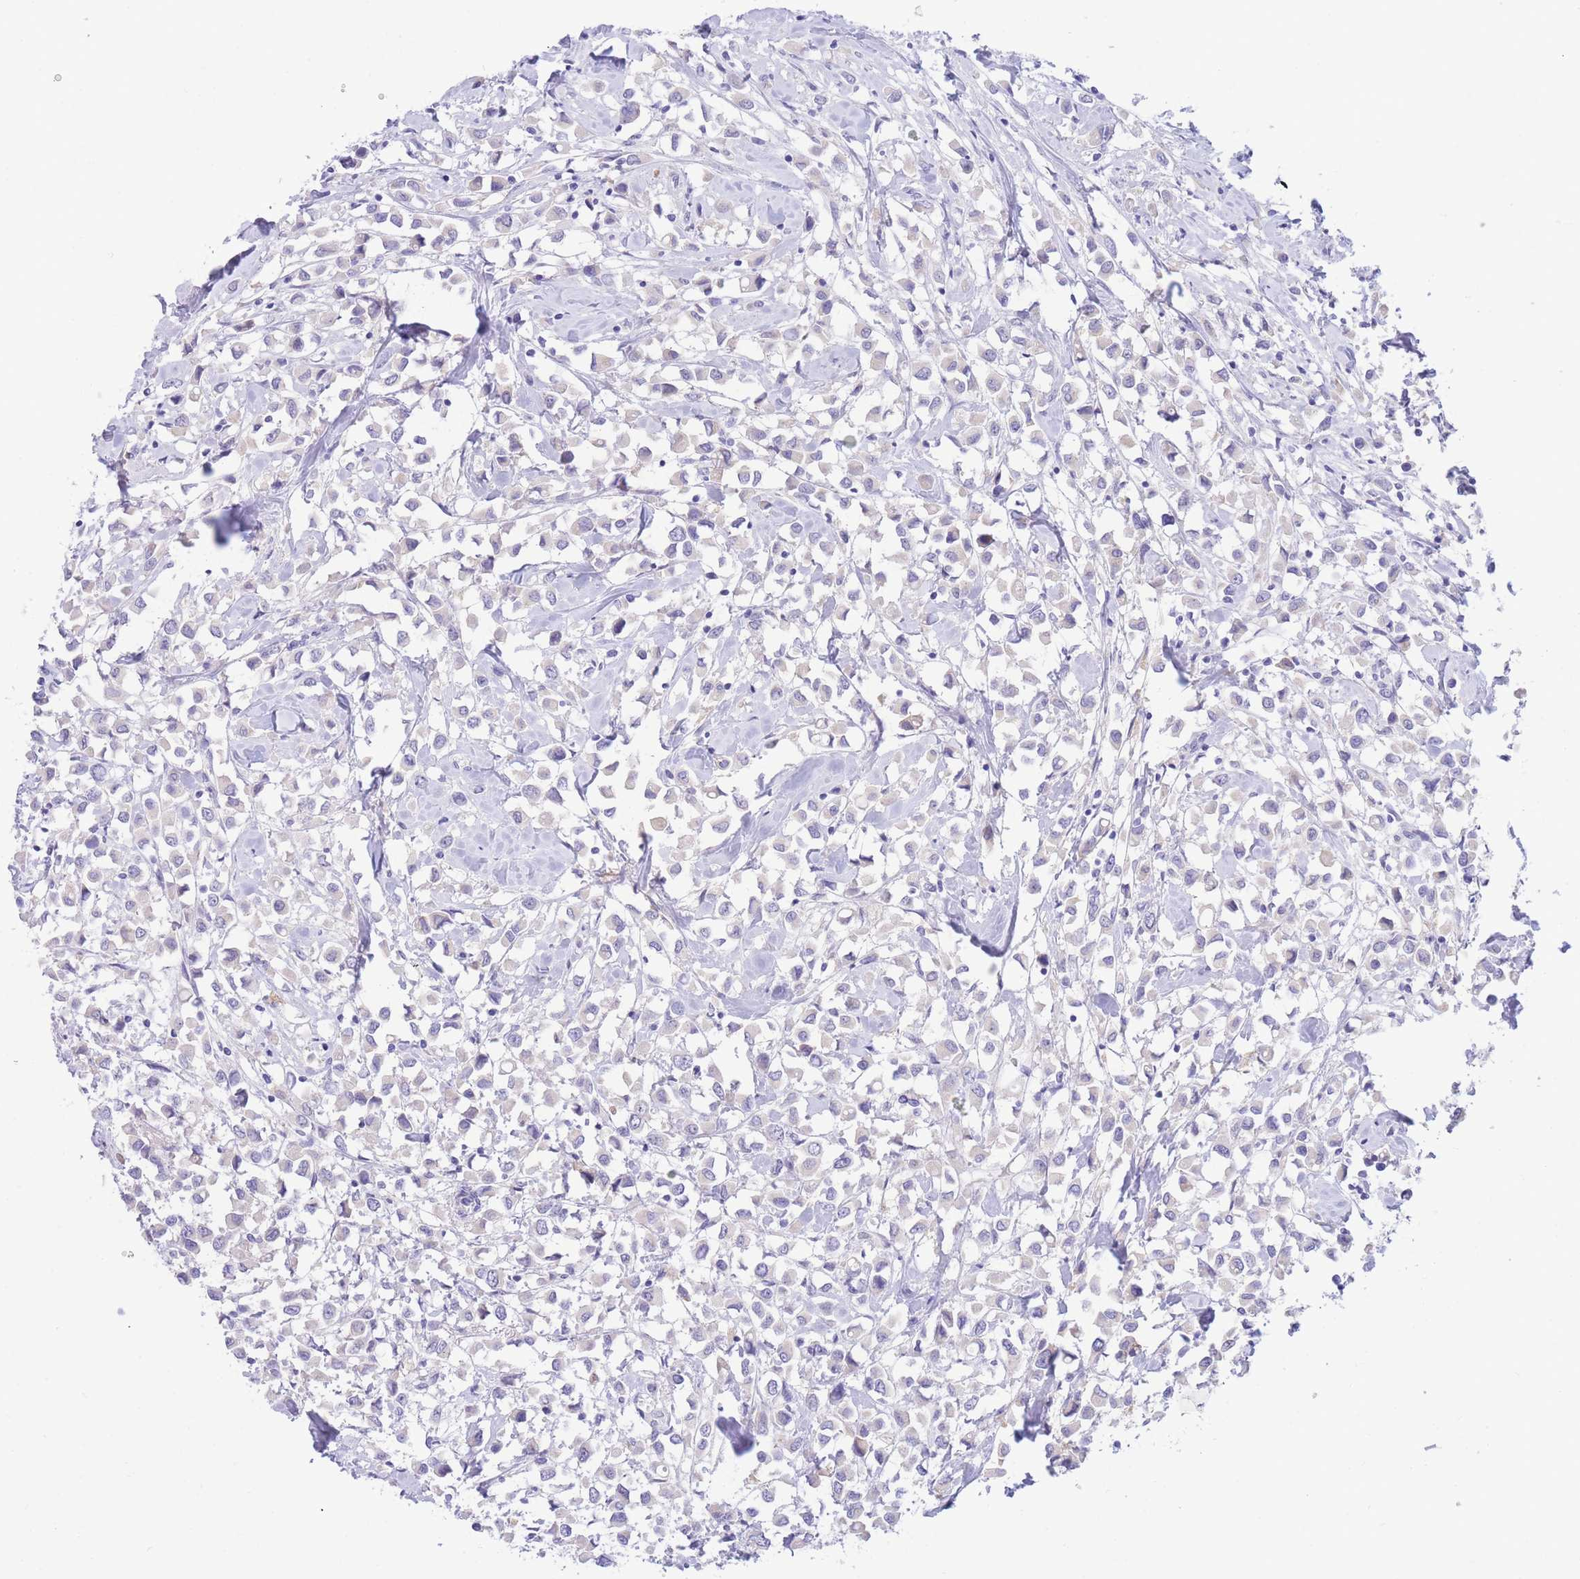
{"staining": {"intensity": "negative", "quantity": "none", "location": "none"}, "tissue": "breast cancer", "cell_type": "Tumor cells", "image_type": "cancer", "snomed": [{"axis": "morphology", "description": "Duct carcinoma"}, {"axis": "topography", "description": "Breast"}], "caption": "An immunohistochemistry image of breast cancer (invasive ductal carcinoma) is shown. There is no staining in tumor cells of breast cancer (invasive ductal carcinoma).", "gene": "SSUH2", "patient": {"sex": "female", "age": 61}}